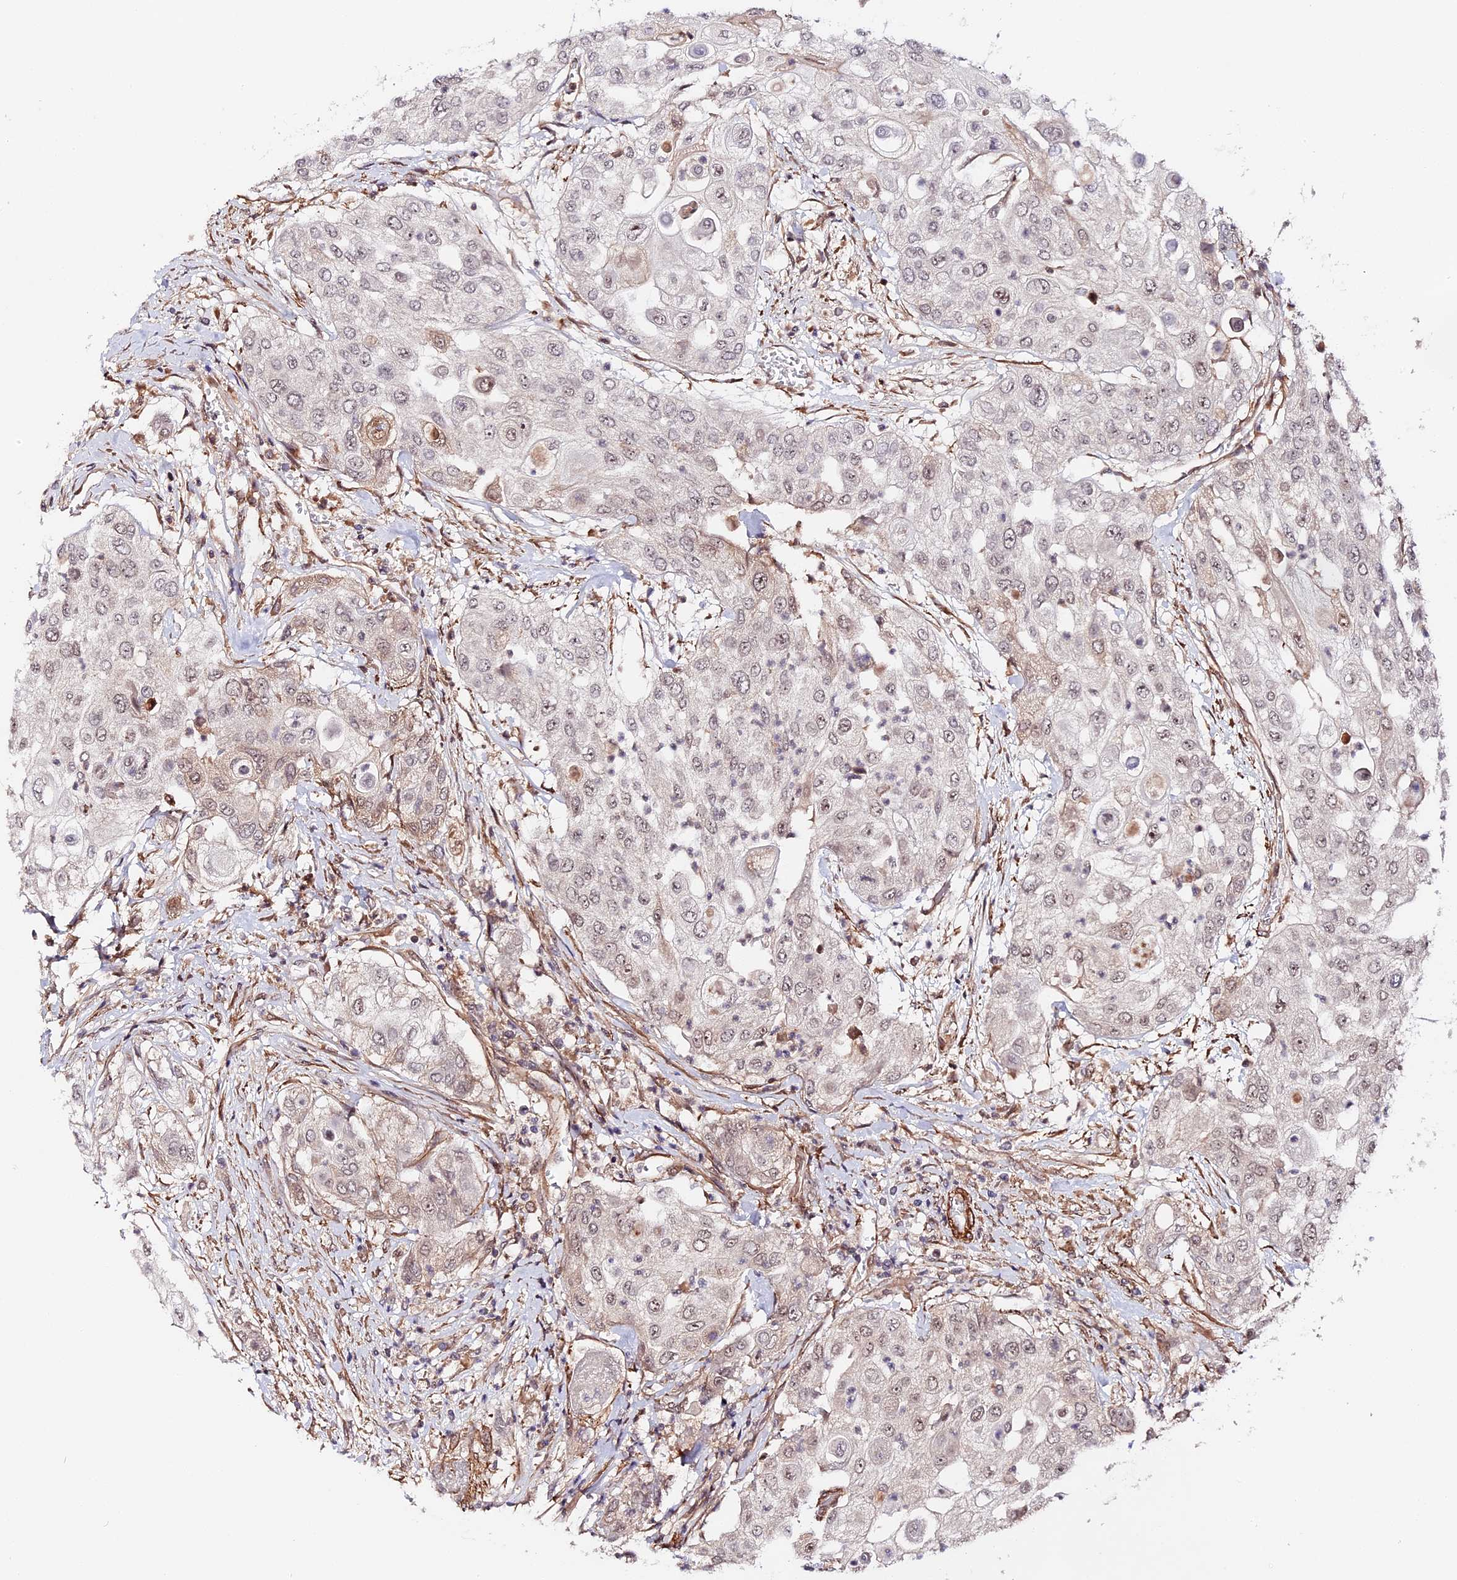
{"staining": {"intensity": "negative", "quantity": "none", "location": "none"}, "tissue": "urothelial cancer", "cell_type": "Tumor cells", "image_type": "cancer", "snomed": [{"axis": "morphology", "description": "Urothelial carcinoma, High grade"}, {"axis": "topography", "description": "Urinary bladder"}], "caption": "Tumor cells show no significant positivity in urothelial carcinoma (high-grade).", "gene": "IMPACT", "patient": {"sex": "female", "age": 79}}